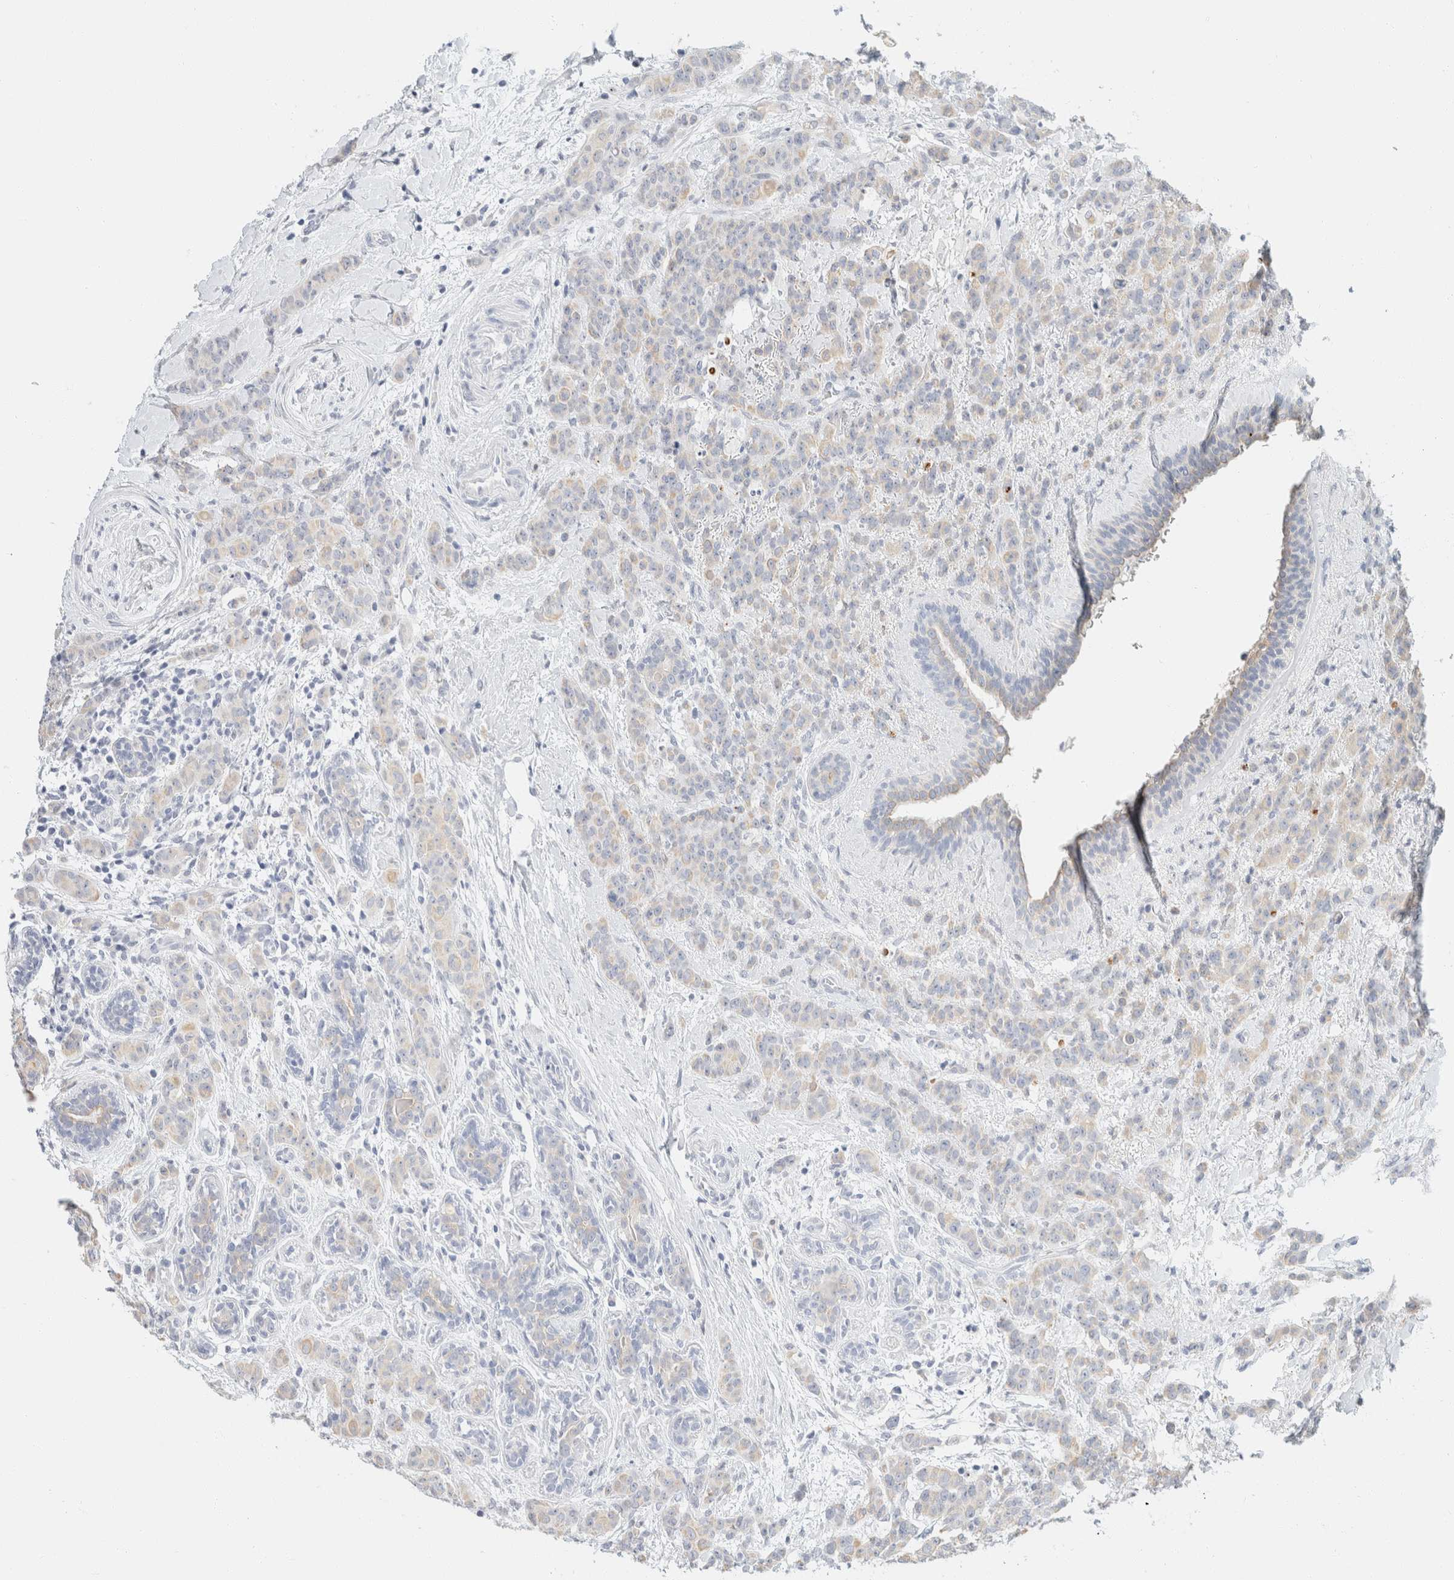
{"staining": {"intensity": "weak", "quantity": "<25%", "location": "cytoplasmic/membranous"}, "tissue": "breast cancer", "cell_type": "Tumor cells", "image_type": "cancer", "snomed": [{"axis": "morphology", "description": "Normal tissue, NOS"}, {"axis": "morphology", "description": "Duct carcinoma"}, {"axis": "topography", "description": "Breast"}], "caption": "High power microscopy image of an immunohistochemistry (IHC) micrograph of breast cancer, revealing no significant expression in tumor cells.", "gene": "KRT20", "patient": {"sex": "female", "age": 40}}